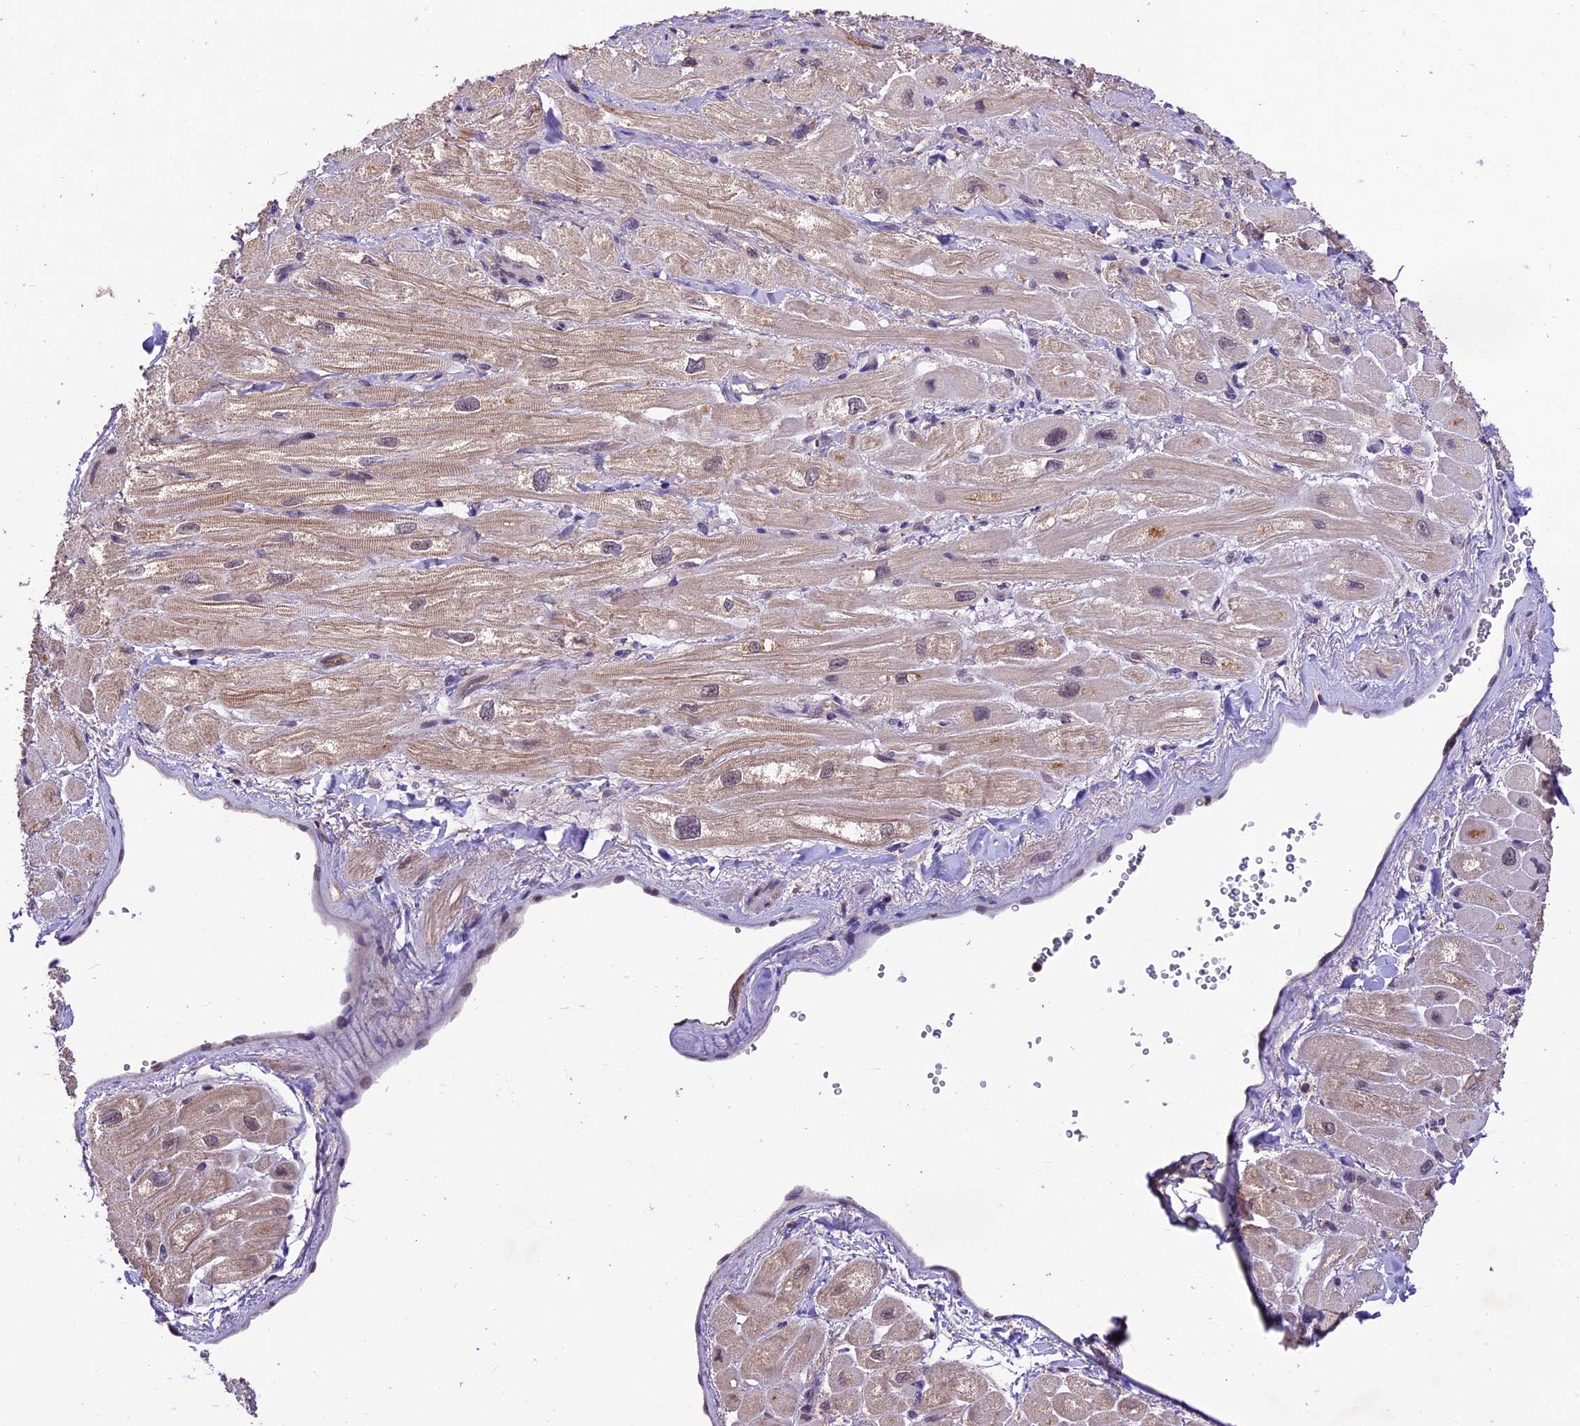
{"staining": {"intensity": "moderate", "quantity": ">75%", "location": "cytoplasmic/membranous"}, "tissue": "heart muscle", "cell_type": "Cardiomyocytes", "image_type": "normal", "snomed": [{"axis": "morphology", "description": "Normal tissue, NOS"}, {"axis": "topography", "description": "Heart"}], "caption": "Immunohistochemistry of benign human heart muscle demonstrates medium levels of moderate cytoplasmic/membranous positivity in about >75% of cardiomyocytes.", "gene": "ATP10A", "patient": {"sex": "male", "age": 65}}